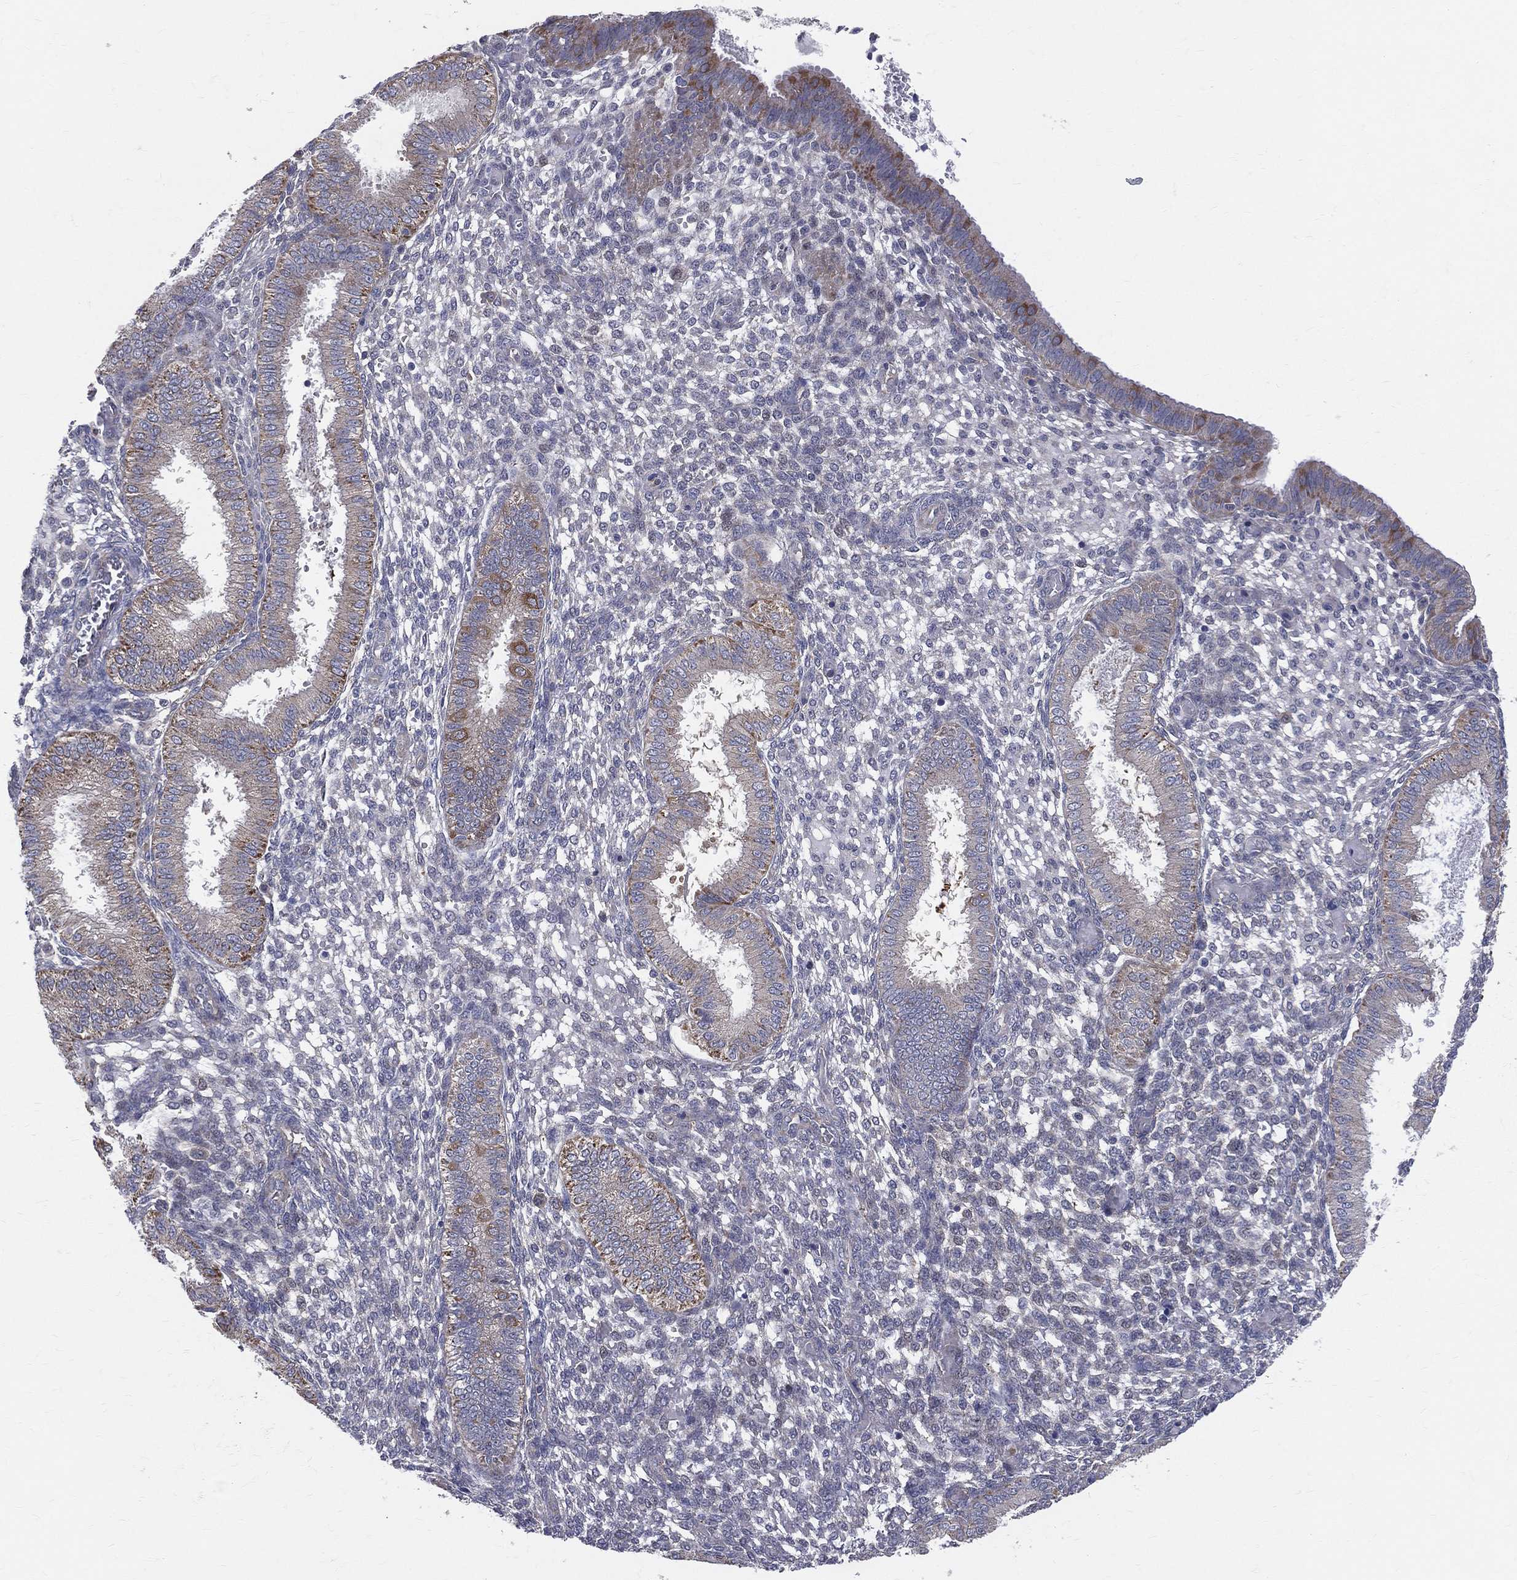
{"staining": {"intensity": "negative", "quantity": "none", "location": "none"}, "tissue": "endometrium", "cell_type": "Cells in endometrial stroma", "image_type": "normal", "snomed": [{"axis": "morphology", "description": "Normal tissue, NOS"}, {"axis": "topography", "description": "Endometrium"}], "caption": "A micrograph of endometrium stained for a protein reveals no brown staining in cells in endometrial stroma.", "gene": "POMZP3", "patient": {"sex": "female", "age": 43}}